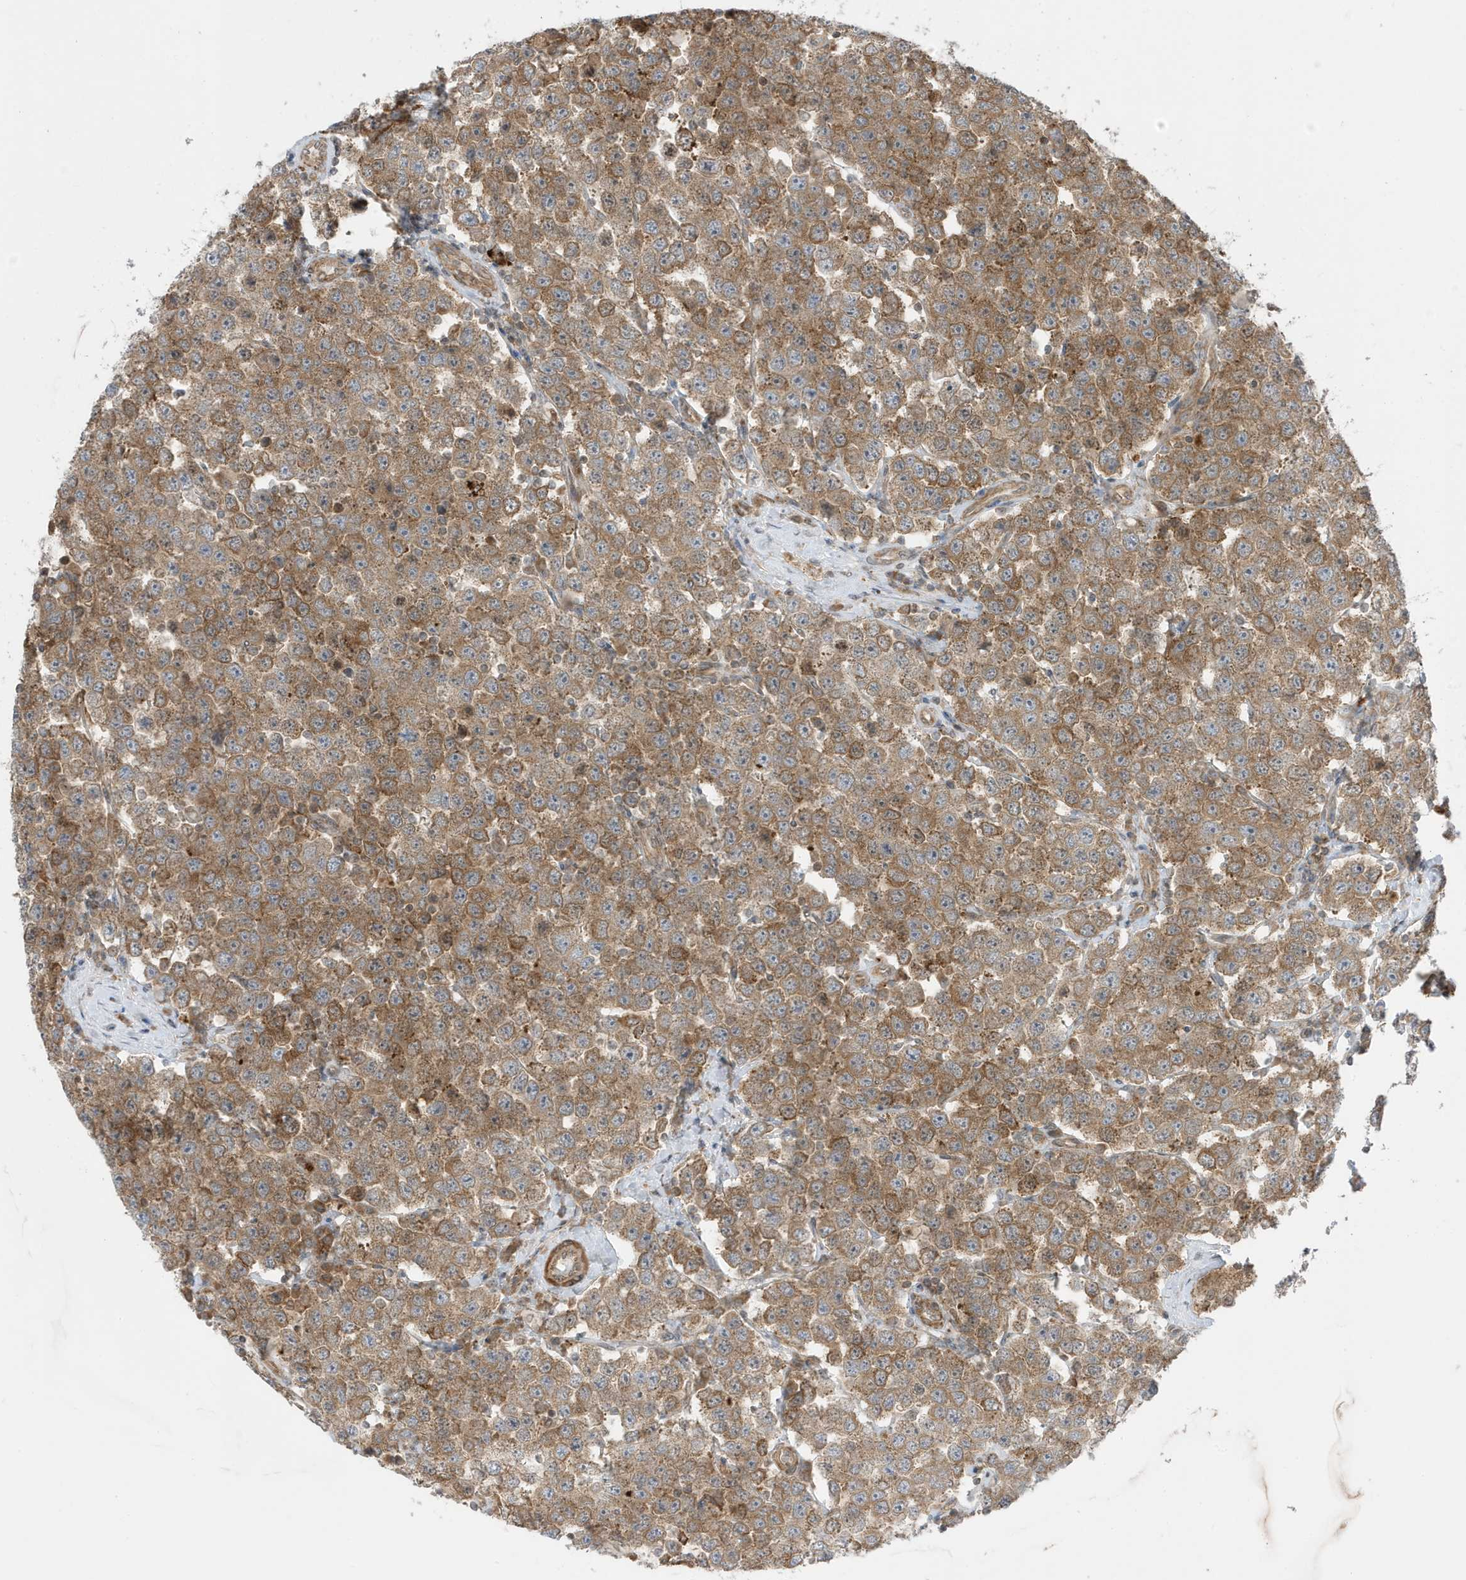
{"staining": {"intensity": "moderate", "quantity": ">75%", "location": "cytoplasmic/membranous"}, "tissue": "testis cancer", "cell_type": "Tumor cells", "image_type": "cancer", "snomed": [{"axis": "morphology", "description": "Seminoma, NOS"}, {"axis": "topography", "description": "Testis"}], "caption": "The micrograph reveals a brown stain indicating the presence of a protein in the cytoplasmic/membranous of tumor cells in testis cancer.", "gene": "DHX36", "patient": {"sex": "male", "age": 28}}